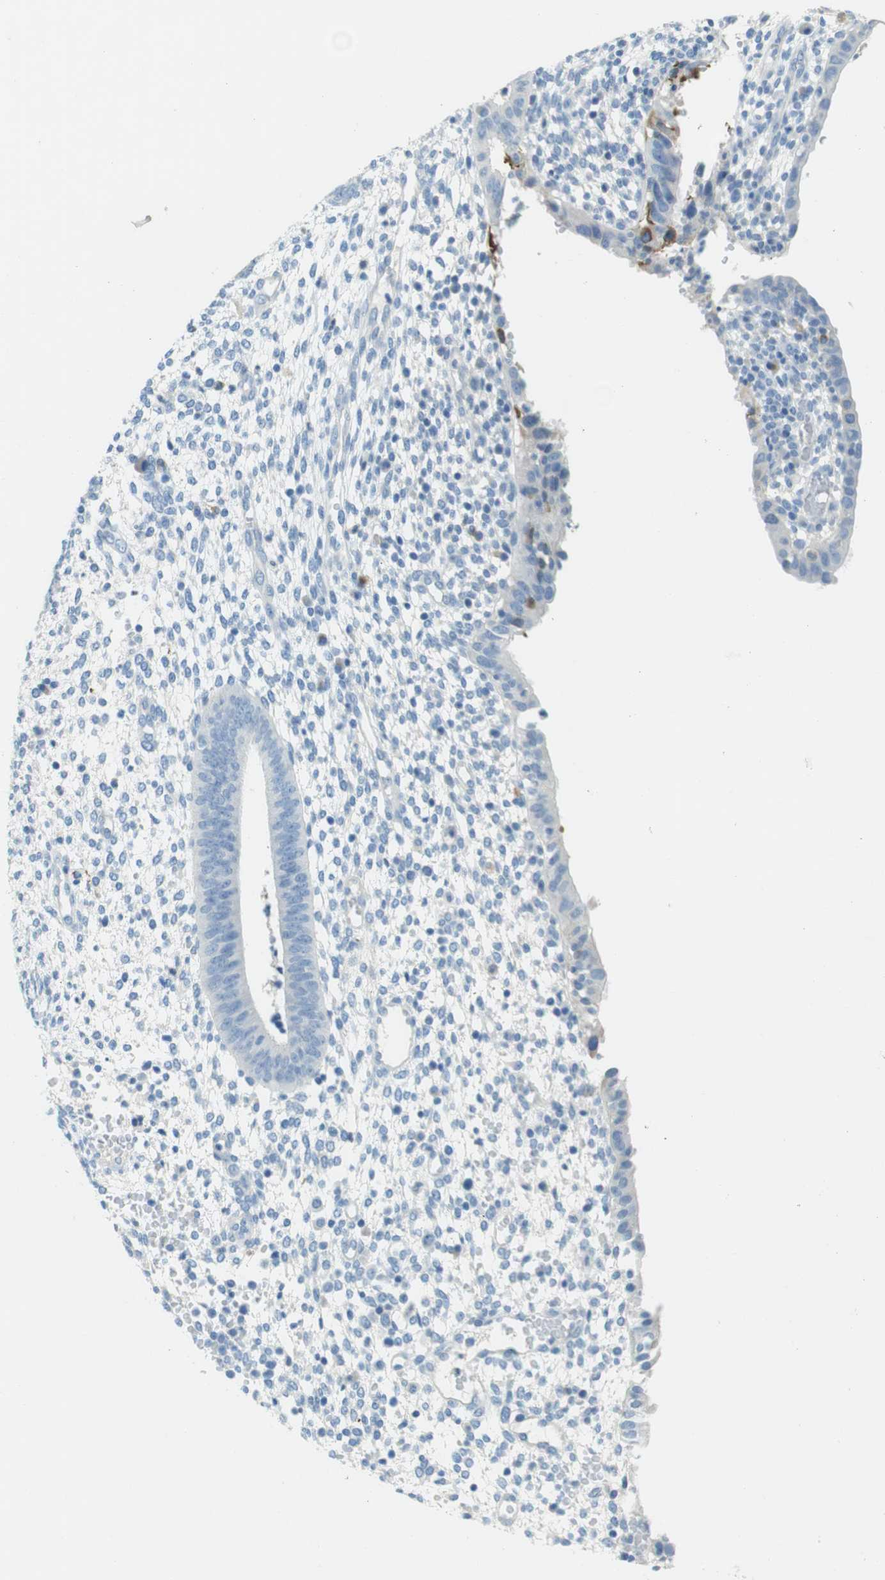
{"staining": {"intensity": "negative", "quantity": "none", "location": "none"}, "tissue": "endometrium", "cell_type": "Cells in endometrial stroma", "image_type": "normal", "snomed": [{"axis": "morphology", "description": "Normal tissue, NOS"}, {"axis": "topography", "description": "Endometrium"}], "caption": "The image reveals no staining of cells in endometrial stroma in unremarkable endometrium. The staining was performed using DAB to visualize the protein expression in brown, while the nuclei were stained in blue with hematoxylin (Magnification: 20x).", "gene": "CD320", "patient": {"sex": "female", "age": 35}}